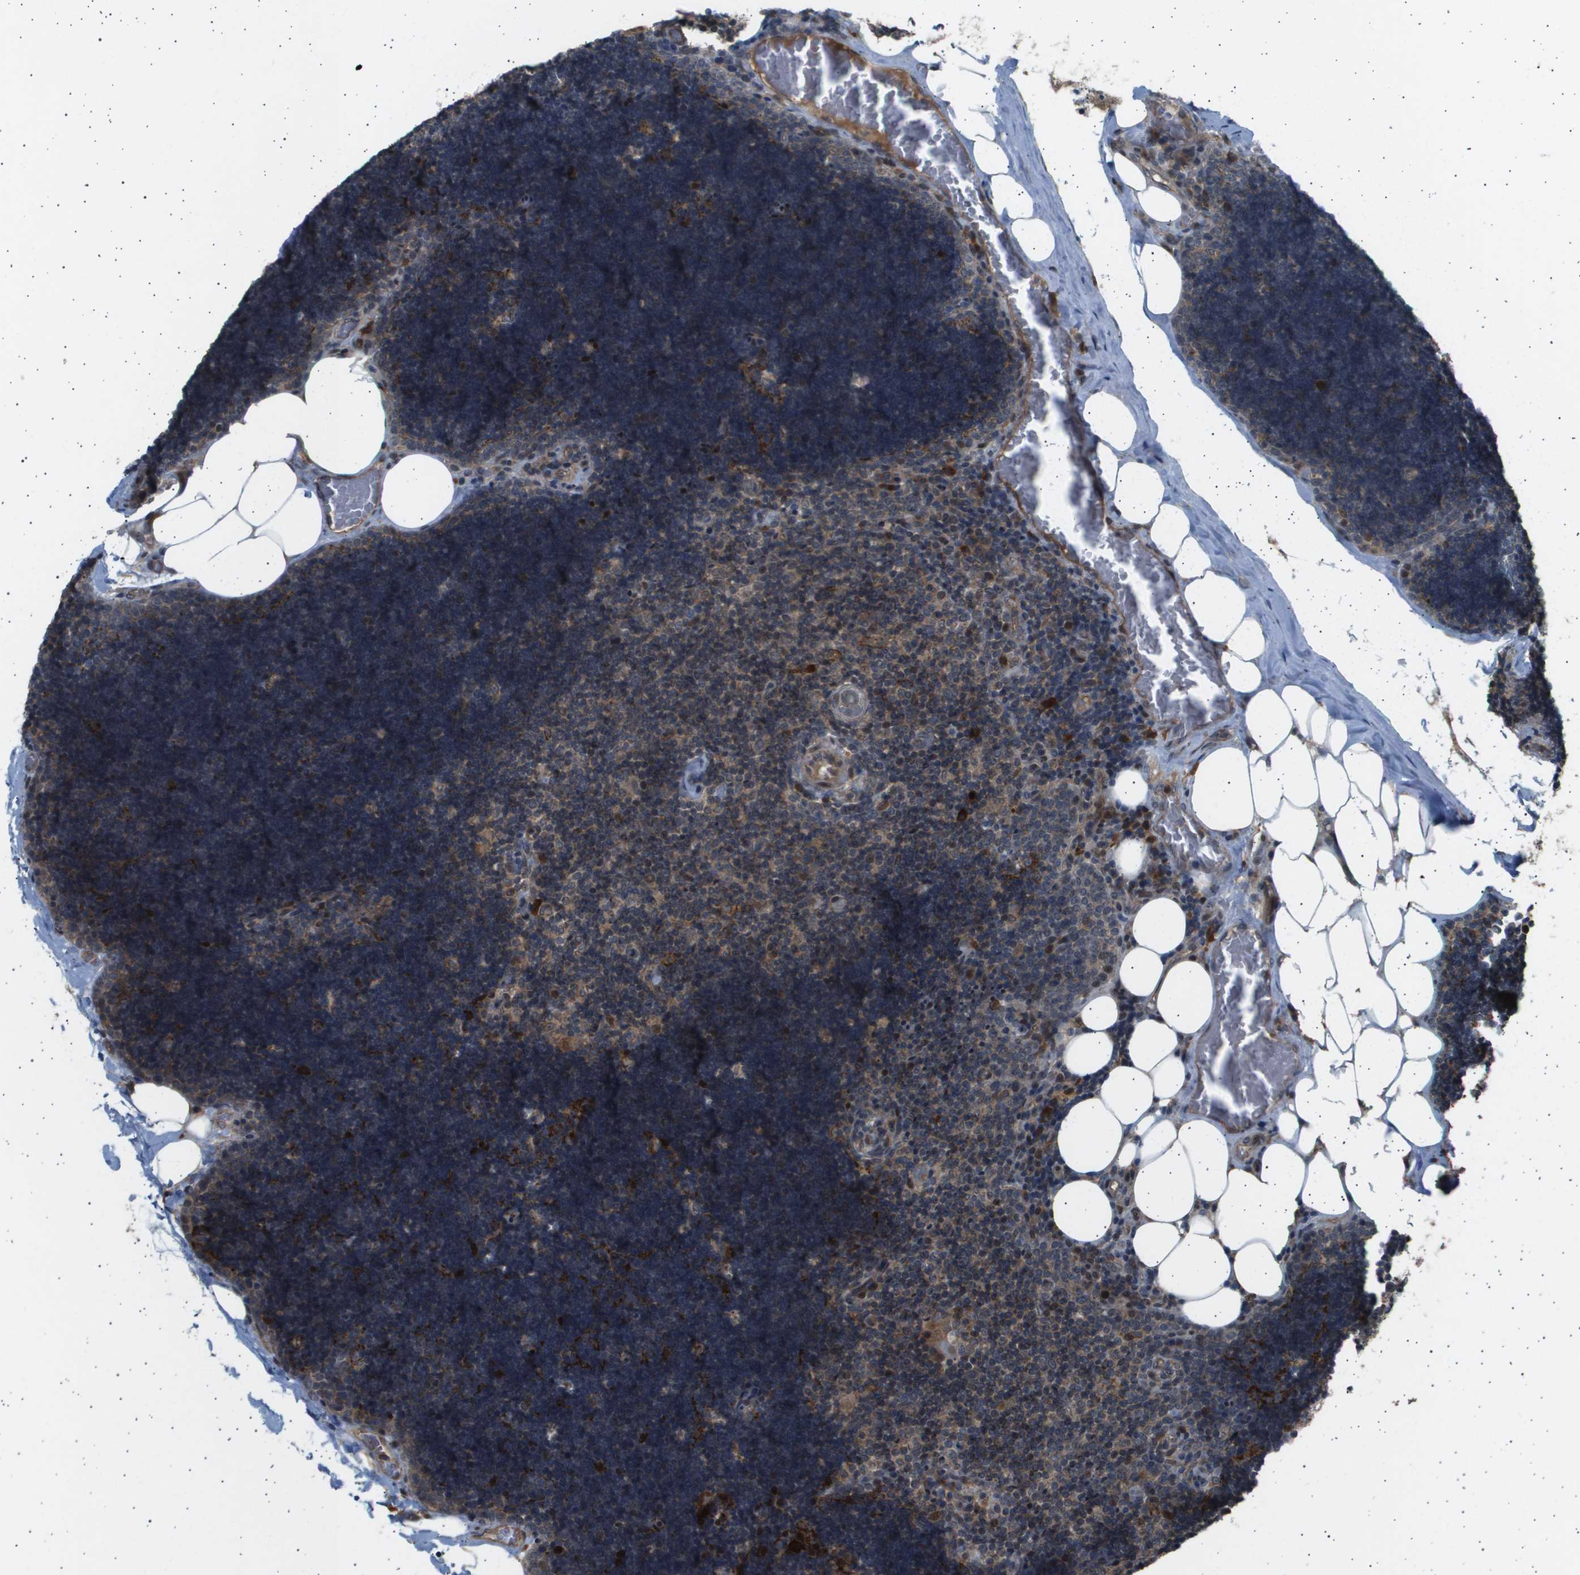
{"staining": {"intensity": "moderate", "quantity": "25%-75%", "location": "cytoplasmic/membranous"}, "tissue": "lymph node", "cell_type": "Germinal center cells", "image_type": "normal", "snomed": [{"axis": "morphology", "description": "Normal tissue, NOS"}, {"axis": "topography", "description": "Lymph node"}], "caption": "Human lymph node stained with a brown dye displays moderate cytoplasmic/membranous positive staining in about 25%-75% of germinal center cells.", "gene": "TNRC6A", "patient": {"sex": "male", "age": 33}}